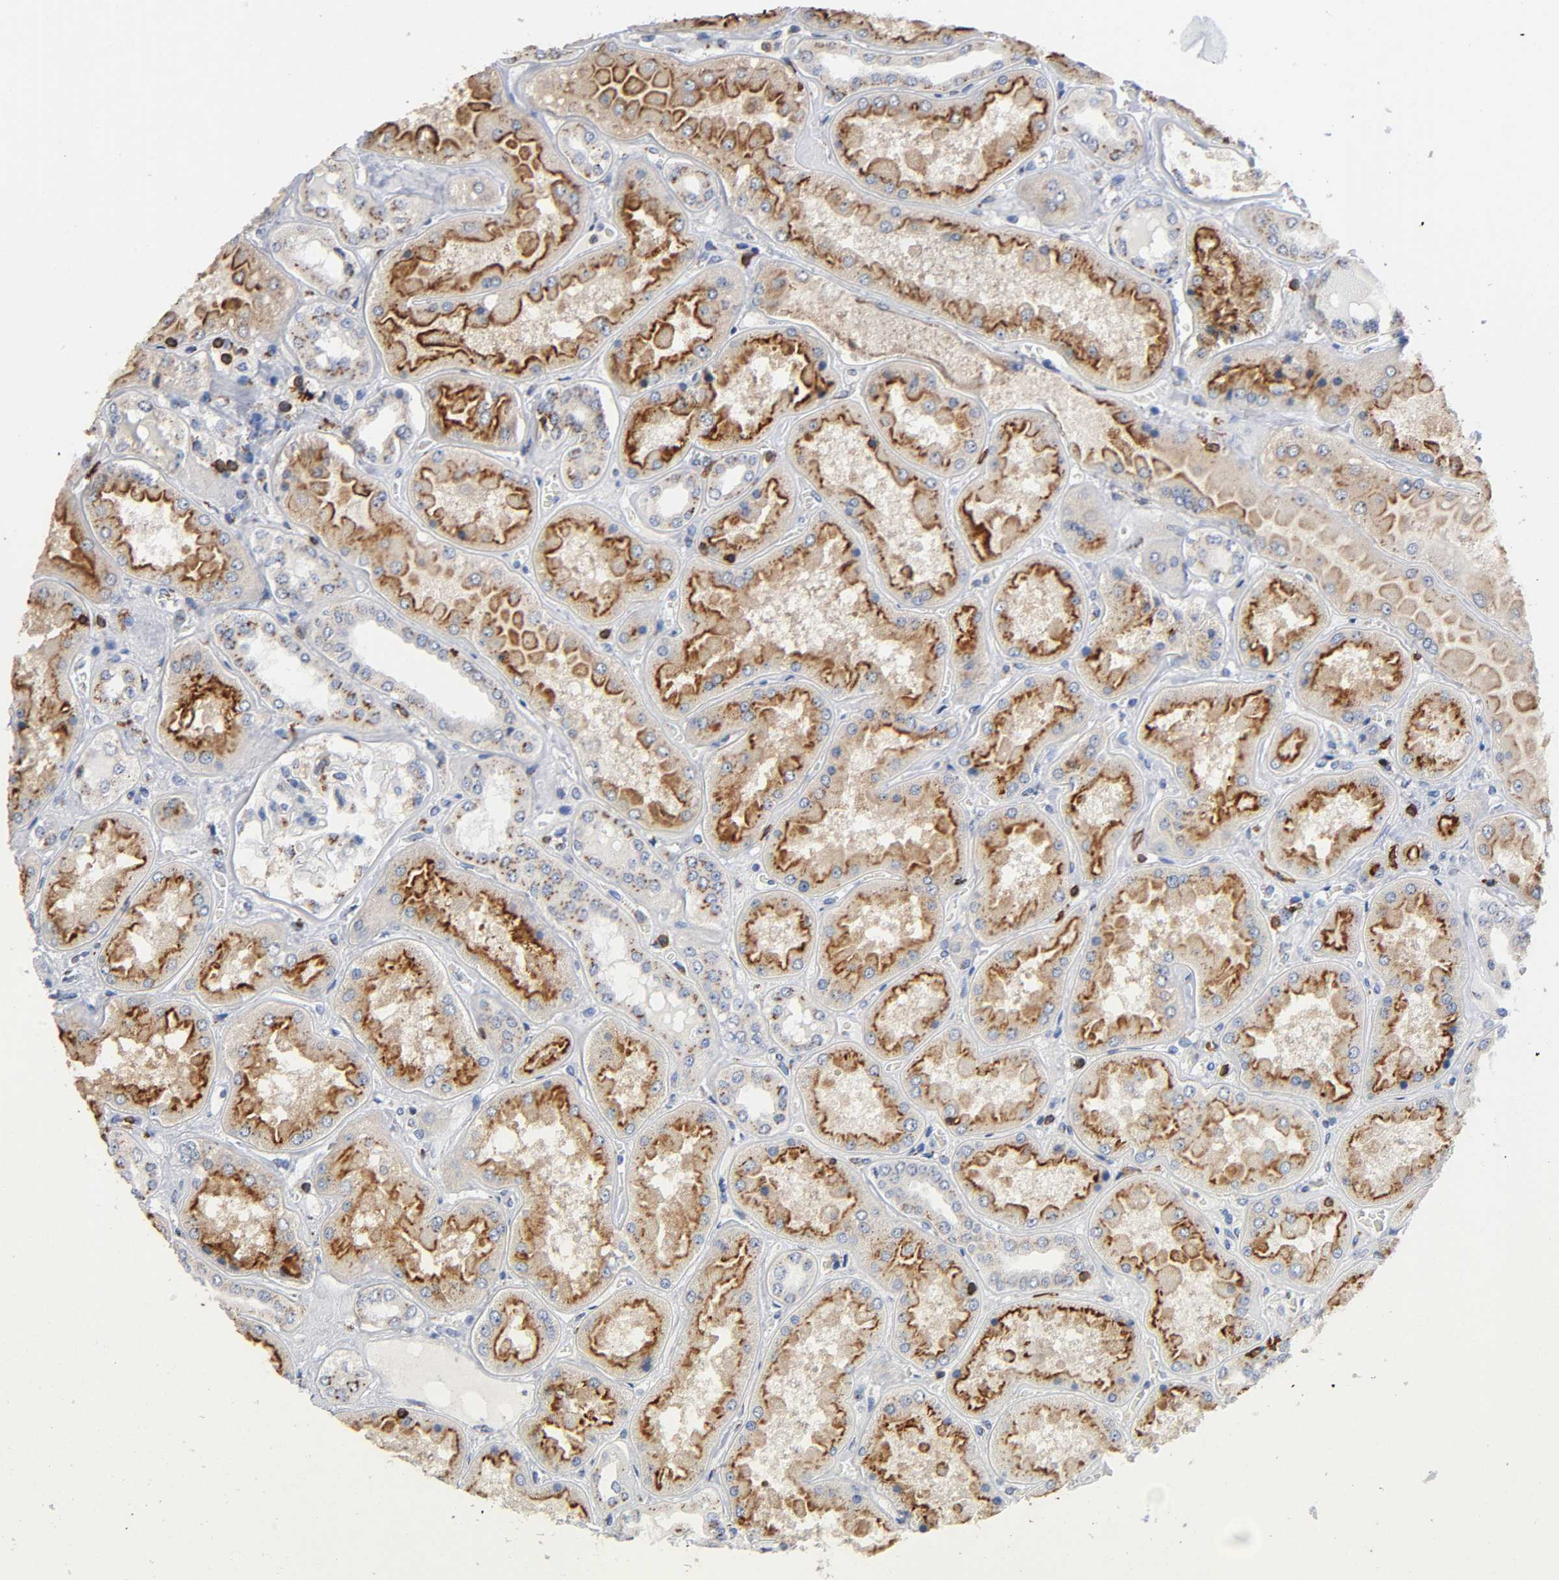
{"staining": {"intensity": "moderate", "quantity": "25%-75%", "location": "cytoplasmic/membranous"}, "tissue": "kidney", "cell_type": "Cells in glomeruli", "image_type": "normal", "snomed": [{"axis": "morphology", "description": "Normal tissue, NOS"}, {"axis": "topography", "description": "Kidney"}], "caption": "Immunohistochemistry (IHC) staining of normal kidney, which displays medium levels of moderate cytoplasmic/membranous expression in about 25%-75% of cells in glomeruli indicating moderate cytoplasmic/membranous protein expression. The staining was performed using DAB (3,3'-diaminobenzidine) (brown) for protein detection and nuclei were counterstained in hematoxylin (blue).", "gene": "CAPN10", "patient": {"sex": "female", "age": 56}}